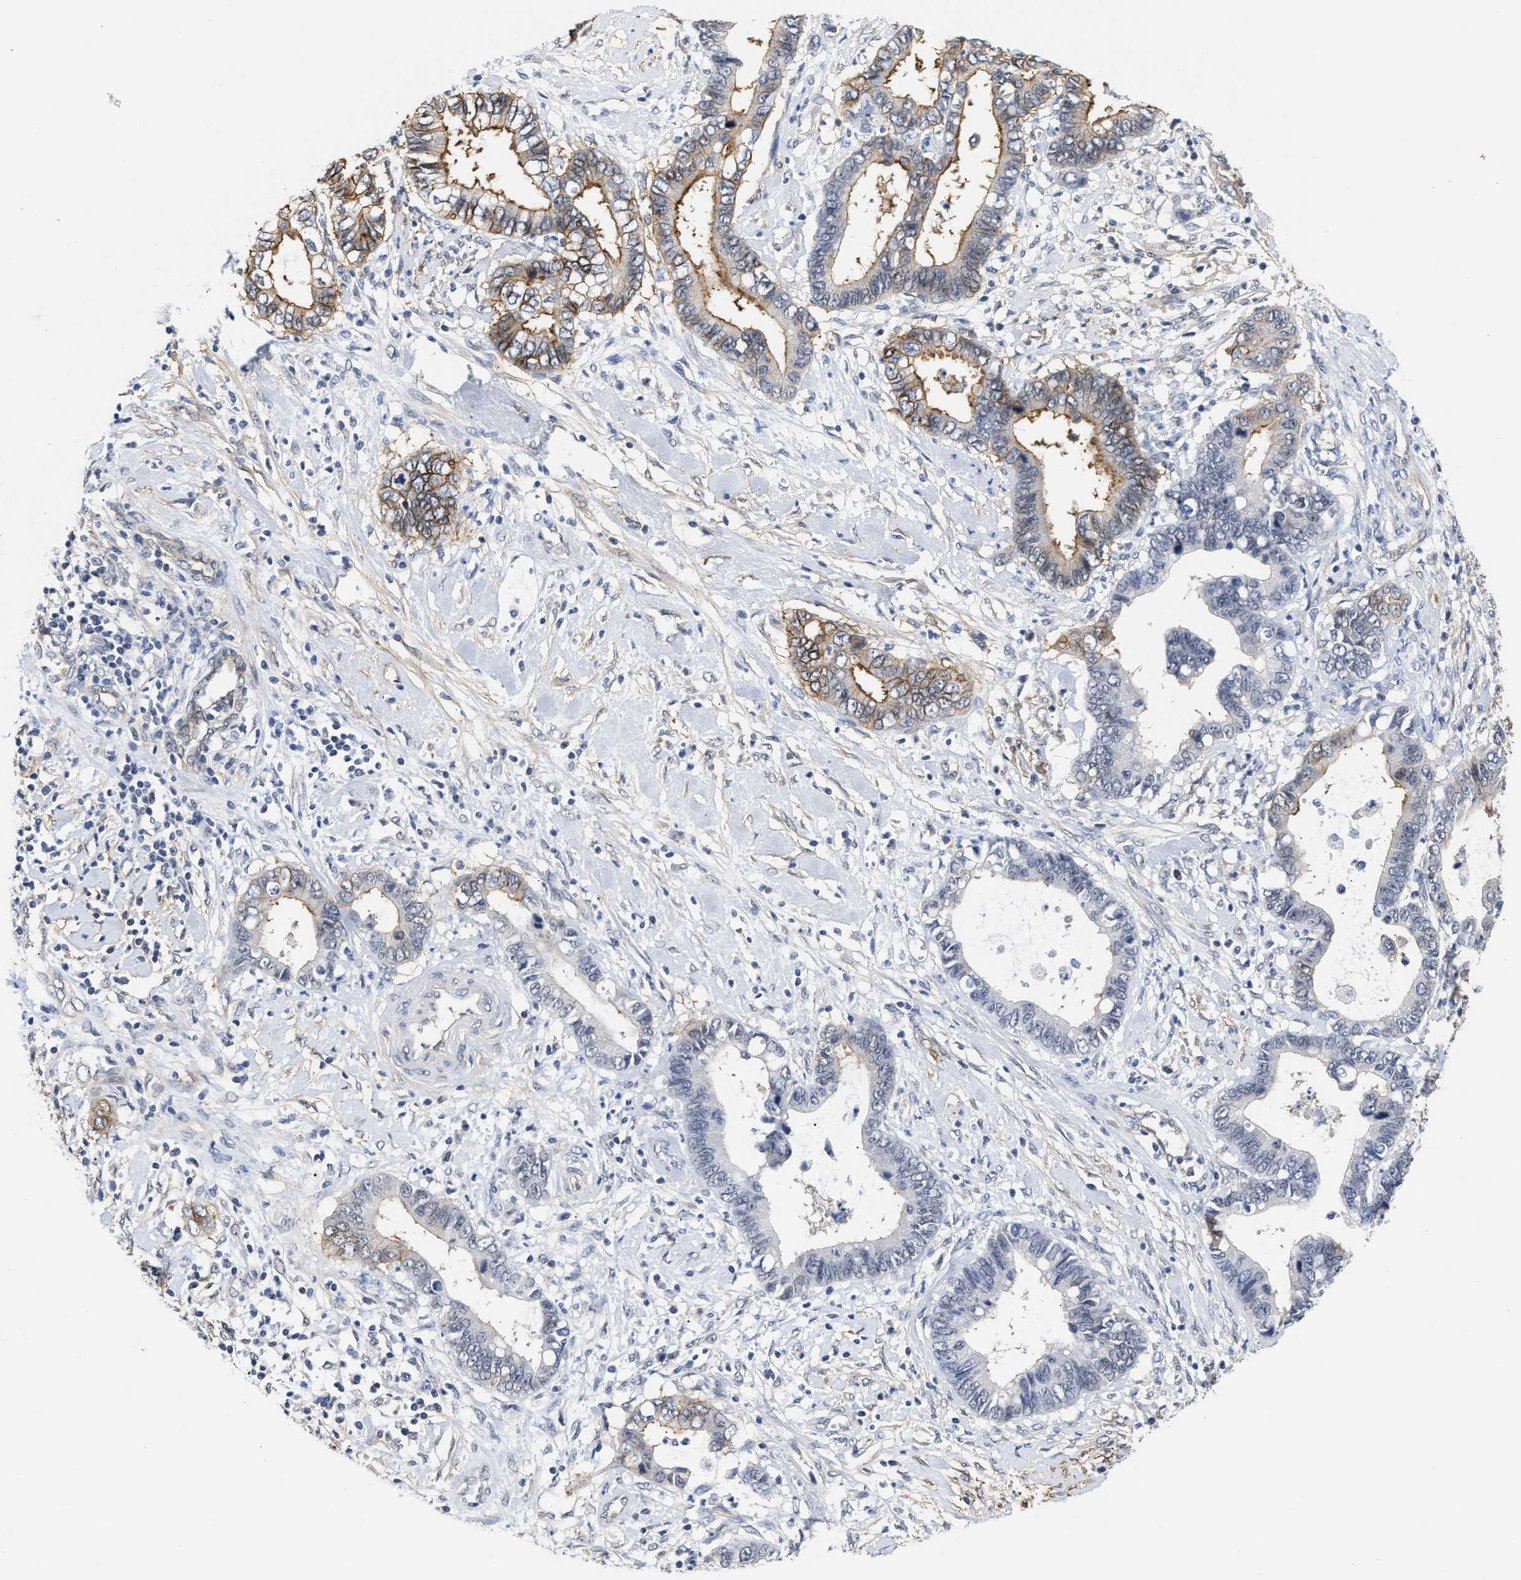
{"staining": {"intensity": "moderate", "quantity": "<25%", "location": "cytoplasmic/membranous"}, "tissue": "cervical cancer", "cell_type": "Tumor cells", "image_type": "cancer", "snomed": [{"axis": "morphology", "description": "Adenocarcinoma, NOS"}, {"axis": "topography", "description": "Cervix"}], "caption": "A low amount of moderate cytoplasmic/membranous expression is present in about <25% of tumor cells in adenocarcinoma (cervical) tissue.", "gene": "AHNAK2", "patient": {"sex": "female", "age": 44}}